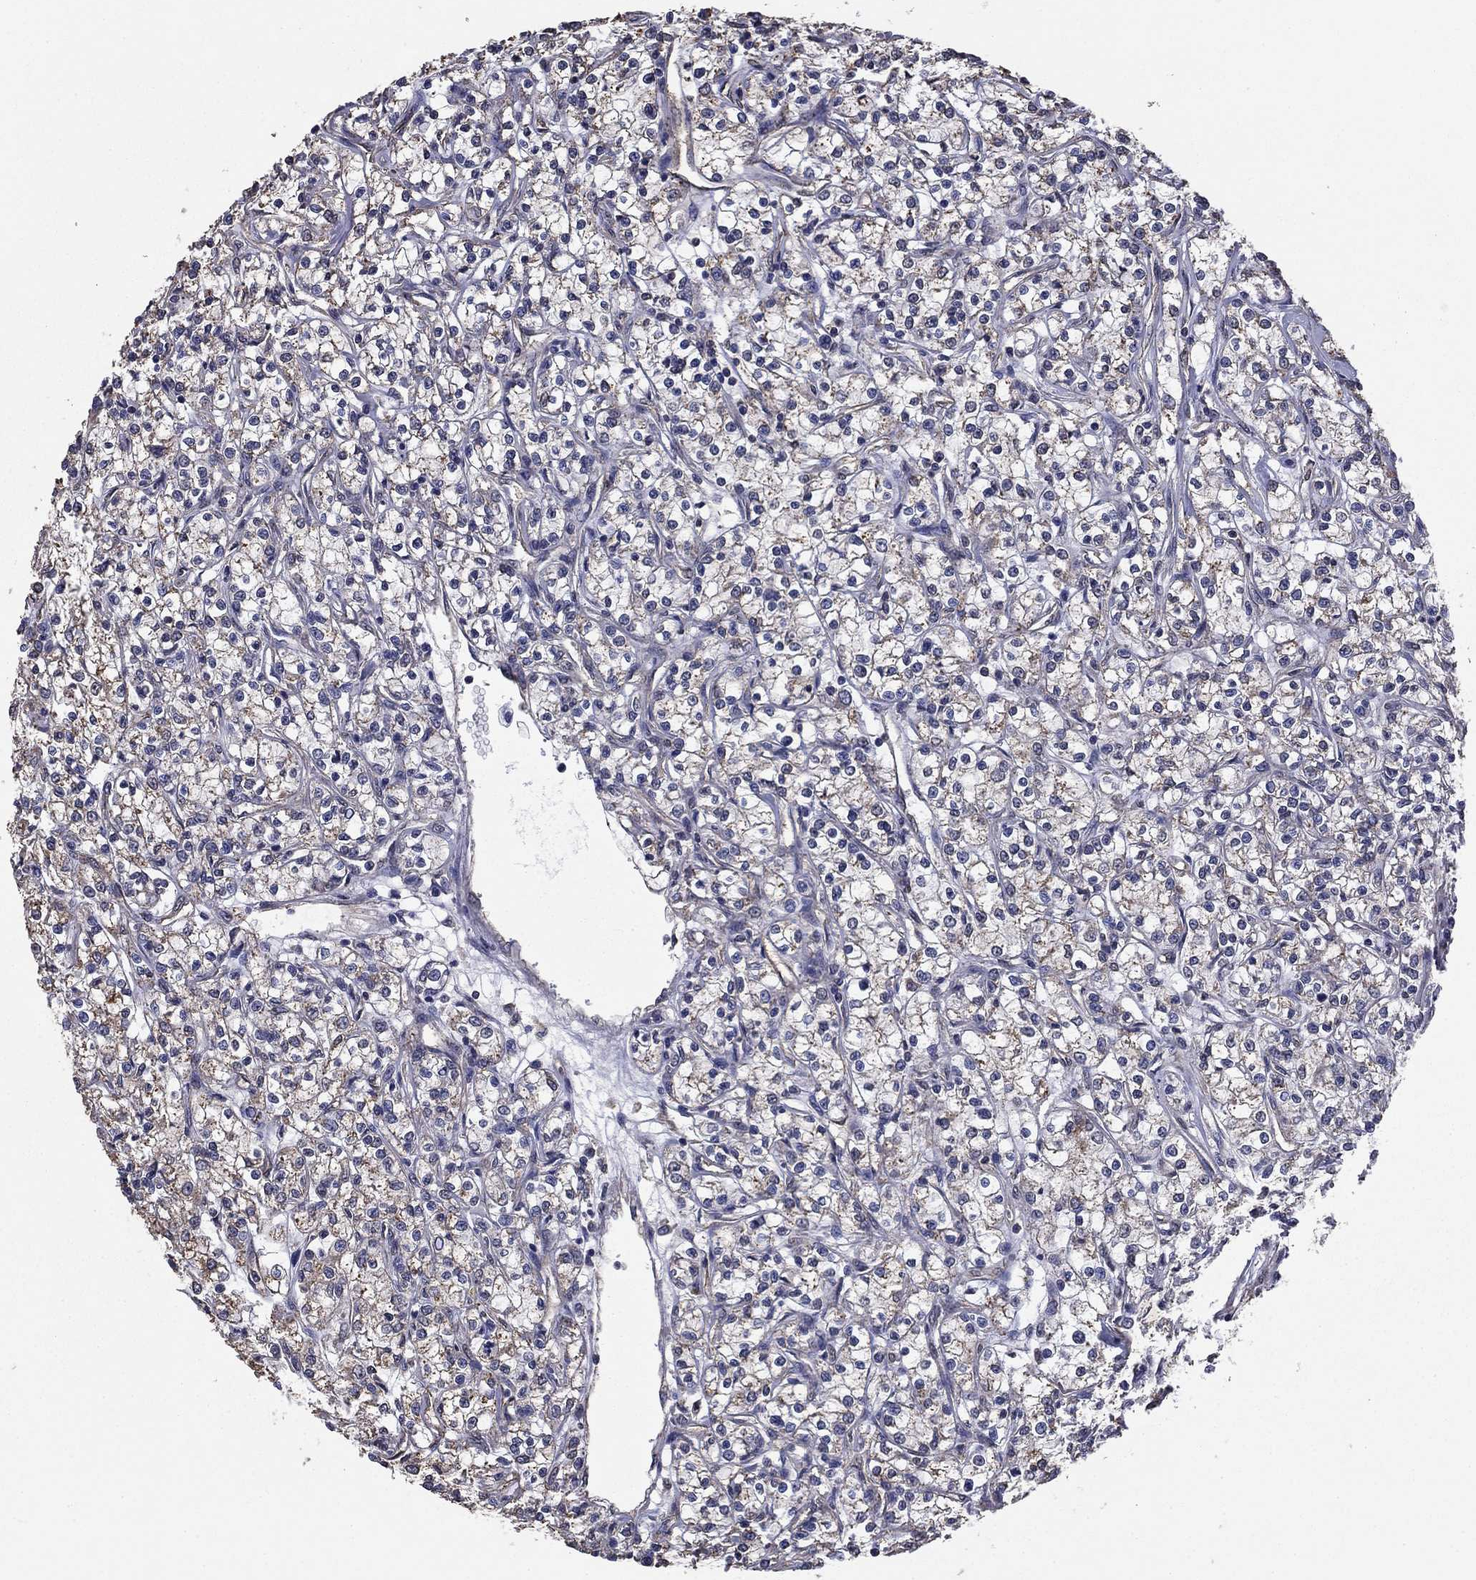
{"staining": {"intensity": "weak", "quantity": "<25%", "location": "cytoplasmic/membranous"}, "tissue": "renal cancer", "cell_type": "Tumor cells", "image_type": "cancer", "snomed": [{"axis": "morphology", "description": "Adenocarcinoma, NOS"}, {"axis": "topography", "description": "Kidney"}], "caption": "The histopathology image reveals no staining of tumor cells in renal cancer. (Stains: DAB (3,3'-diaminobenzidine) immunohistochemistry (IHC) with hematoxylin counter stain, Microscopy: brightfield microscopy at high magnification).", "gene": "MFAP3L", "patient": {"sex": "female", "age": 59}}